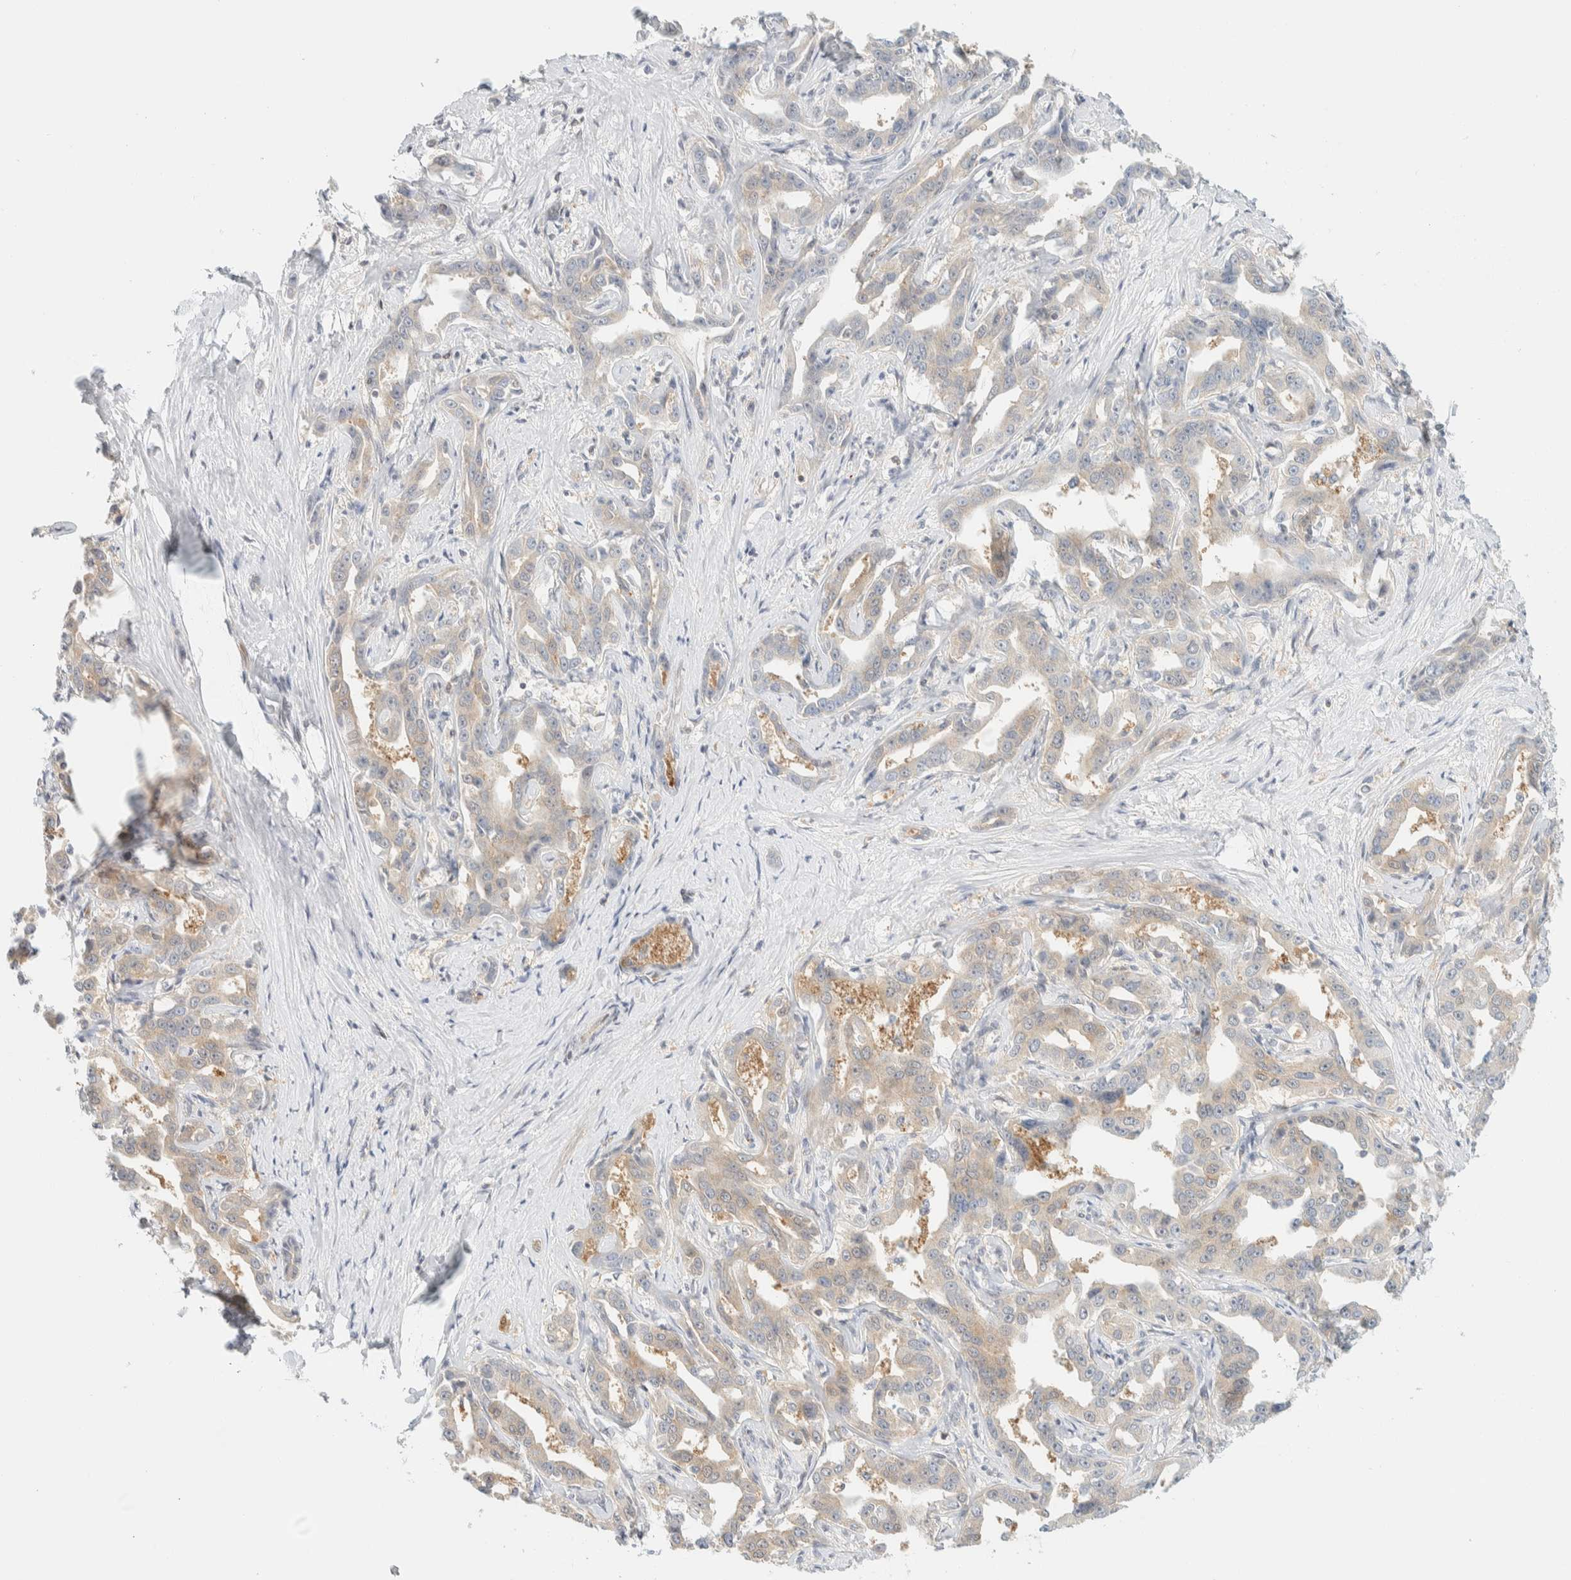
{"staining": {"intensity": "weak", "quantity": "<25%", "location": "cytoplasmic/membranous"}, "tissue": "liver cancer", "cell_type": "Tumor cells", "image_type": "cancer", "snomed": [{"axis": "morphology", "description": "Cholangiocarcinoma"}, {"axis": "topography", "description": "Liver"}], "caption": "Immunohistochemistry histopathology image of neoplastic tissue: liver cancer (cholangiocarcinoma) stained with DAB (3,3'-diaminobenzidine) reveals no significant protein positivity in tumor cells.", "gene": "PCYT2", "patient": {"sex": "male", "age": 59}}